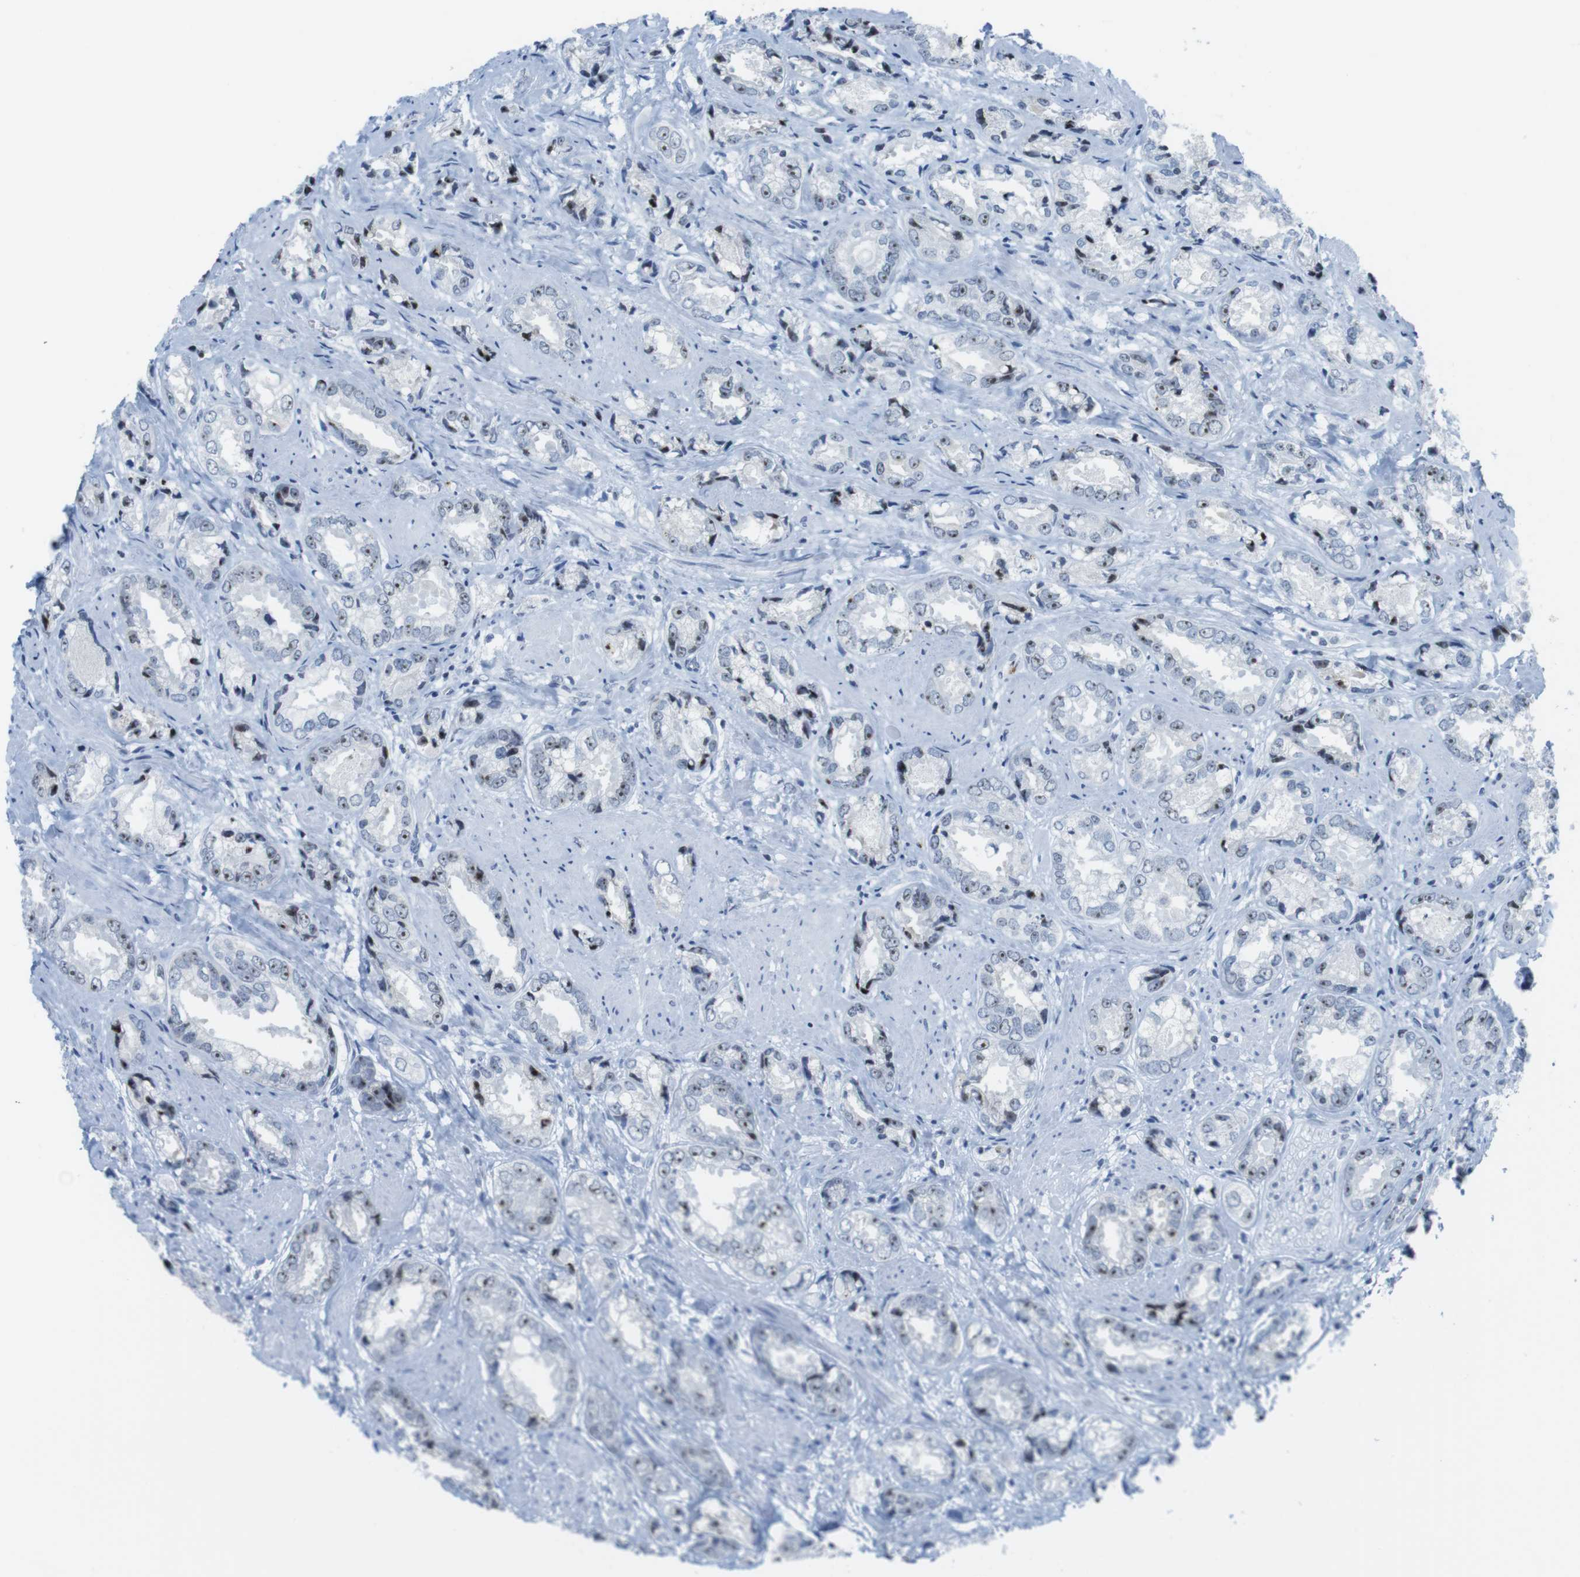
{"staining": {"intensity": "moderate", "quantity": "25%-75%", "location": "nuclear"}, "tissue": "prostate cancer", "cell_type": "Tumor cells", "image_type": "cancer", "snomed": [{"axis": "morphology", "description": "Adenocarcinoma, High grade"}, {"axis": "topography", "description": "Prostate"}], "caption": "Immunohistochemistry (IHC) photomicrograph of human prostate cancer stained for a protein (brown), which shows medium levels of moderate nuclear staining in approximately 25%-75% of tumor cells.", "gene": "NIFK", "patient": {"sex": "male", "age": 61}}